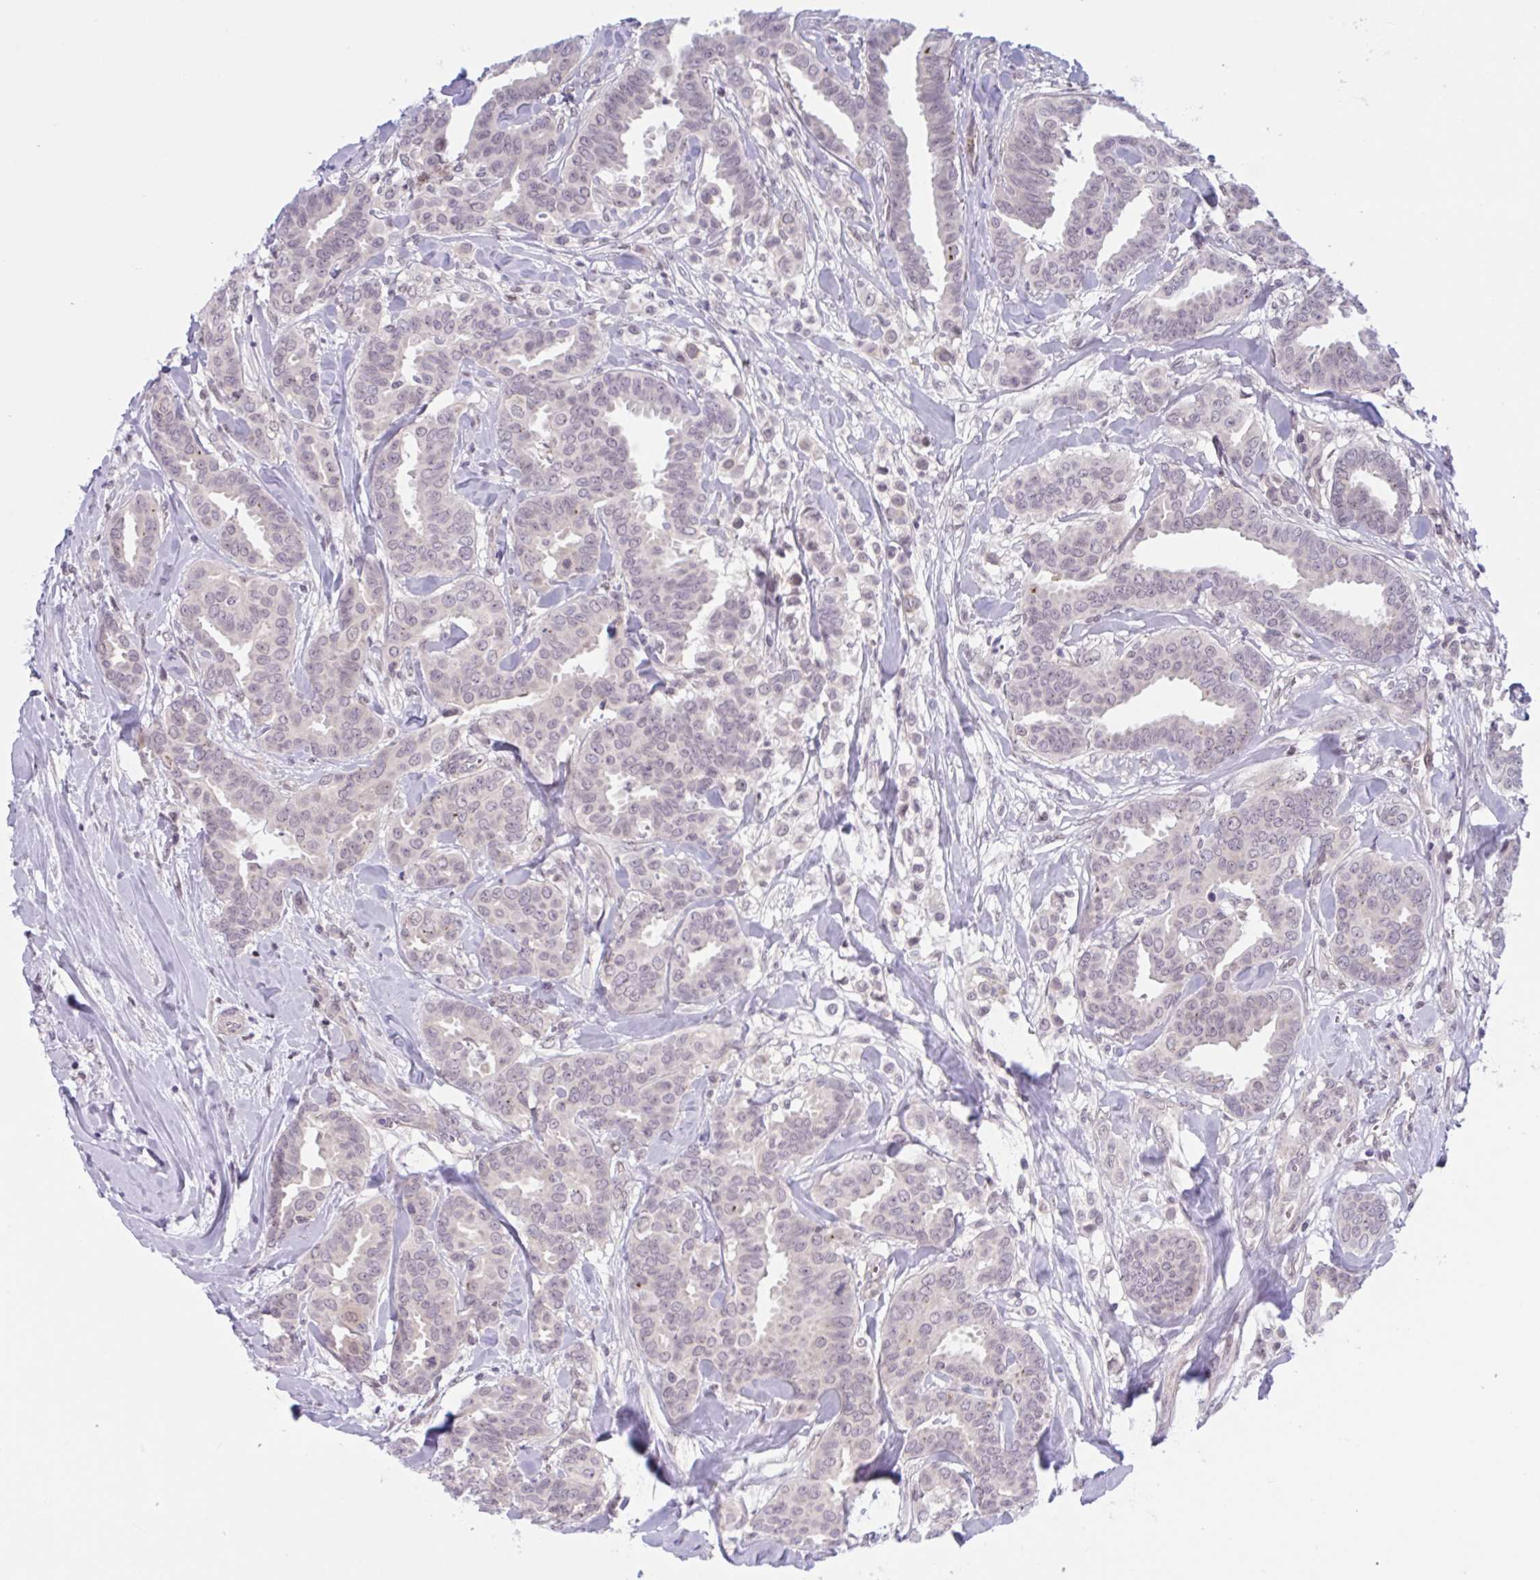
{"staining": {"intensity": "negative", "quantity": "none", "location": "none"}, "tissue": "breast cancer", "cell_type": "Tumor cells", "image_type": "cancer", "snomed": [{"axis": "morphology", "description": "Duct carcinoma"}, {"axis": "topography", "description": "Breast"}], "caption": "Tumor cells show no significant expression in breast cancer (intraductal carcinoma).", "gene": "TTC7B", "patient": {"sex": "female", "age": 45}}